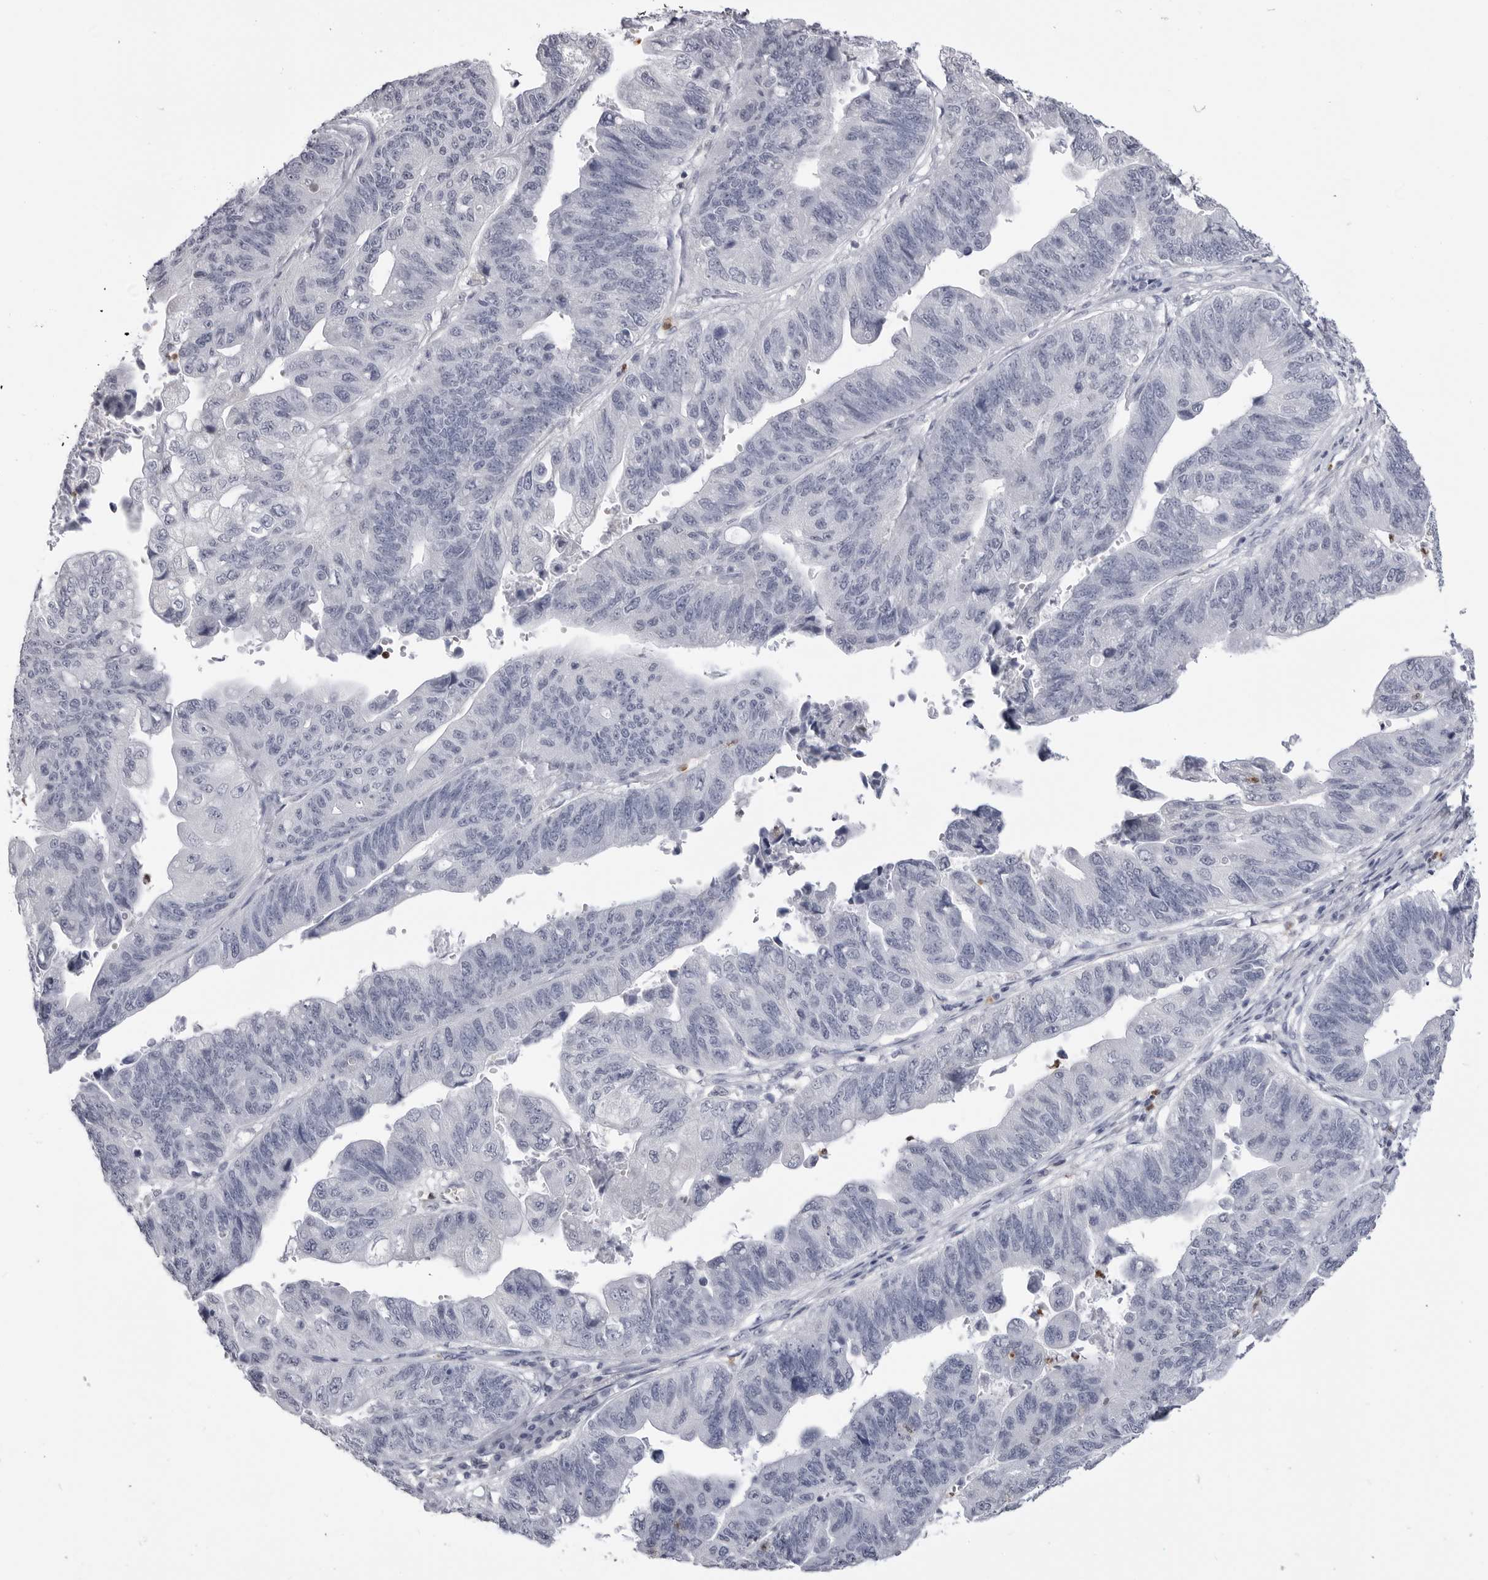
{"staining": {"intensity": "negative", "quantity": "none", "location": "none"}, "tissue": "stomach cancer", "cell_type": "Tumor cells", "image_type": "cancer", "snomed": [{"axis": "morphology", "description": "Adenocarcinoma, NOS"}, {"axis": "topography", "description": "Stomach"}], "caption": "This is an immunohistochemistry image of human adenocarcinoma (stomach). There is no positivity in tumor cells.", "gene": "STAP2", "patient": {"sex": "male", "age": 59}}